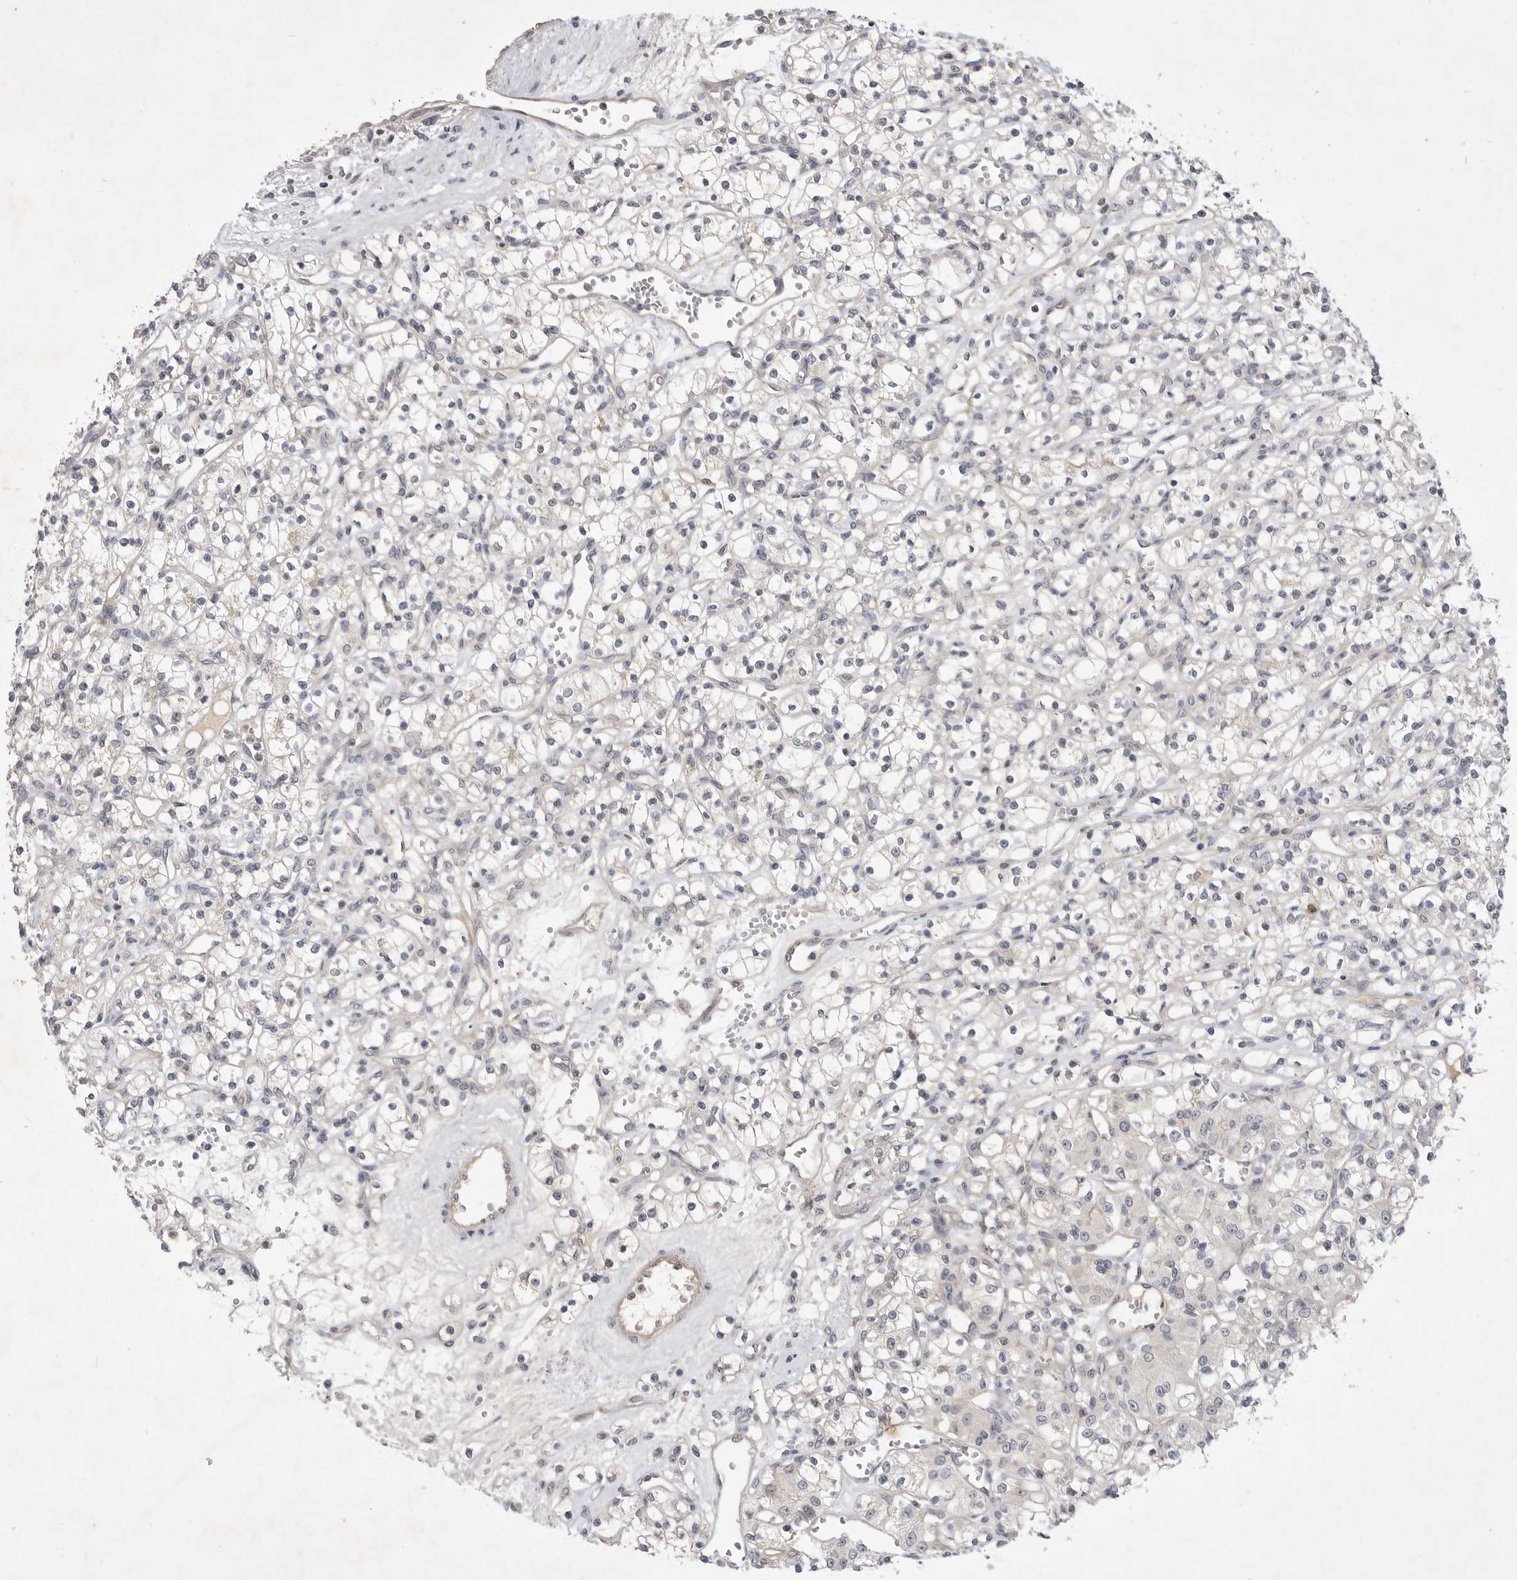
{"staining": {"intensity": "negative", "quantity": "none", "location": "none"}, "tissue": "renal cancer", "cell_type": "Tumor cells", "image_type": "cancer", "snomed": [{"axis": "morphology", "description": "Adenocarcinoma, NOS"}, {"axis": "topography", "description": "Kidney"}], "caption": "This is an immunohistochemistry (IHC) image of adenocarcinoma (renal). There is no expression in tumor cells.", "gene": "ITGAD", "patient": {"sex": "female", "age": 59}}